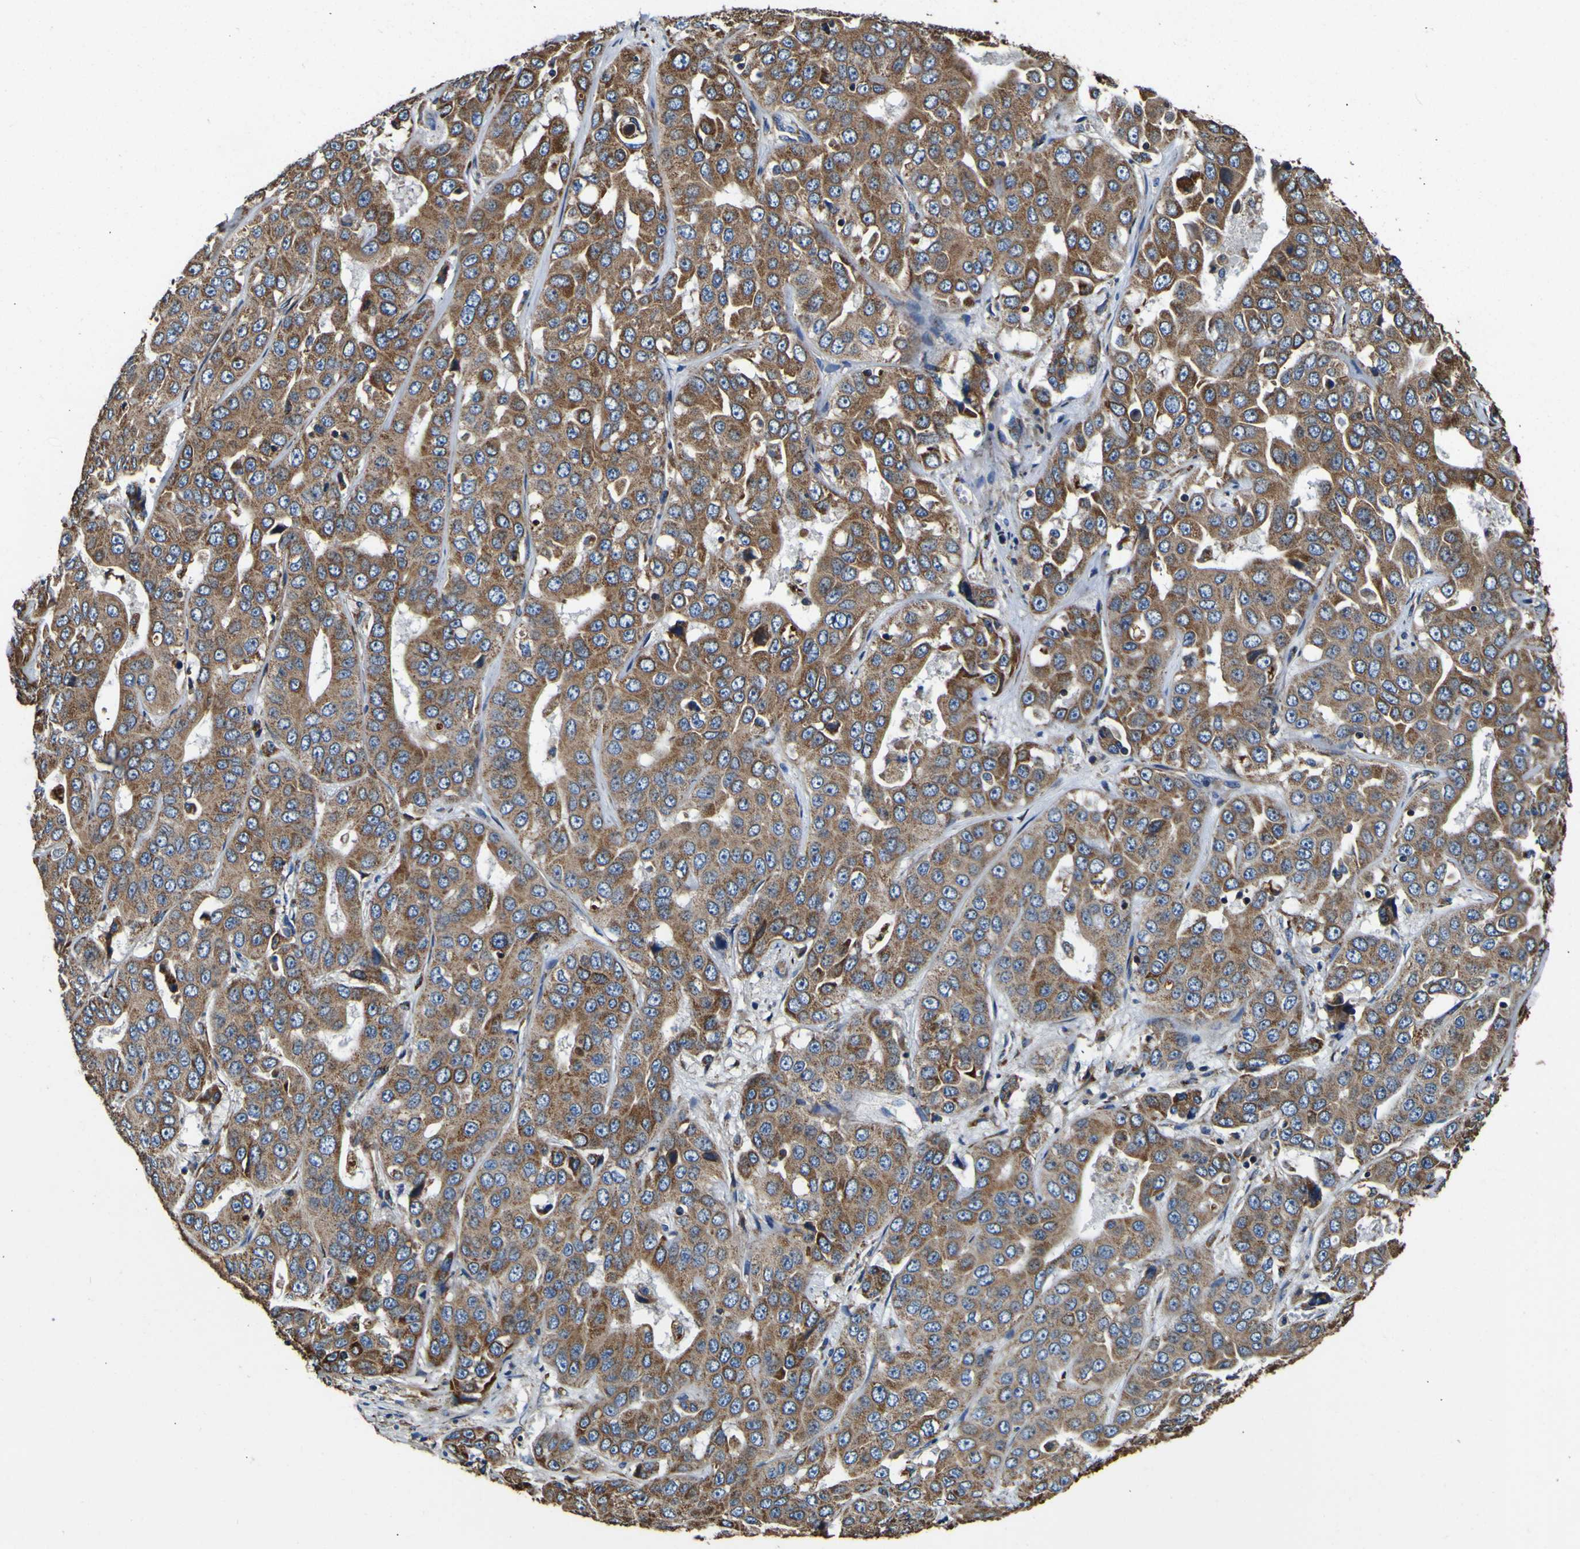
{"staining": {"intensity": "moderate", "quantity": ">75%", "location": "cytoplasmic/membranous"}, "tissue": "liver cancer", "cell_type": "Tumor cells", "image_type": "cancer", "snomed": [{"axis": "morphology", "description": "Cholangiocarcinoma"}, {"axis": "topography", "description": "Liver"}], "caption": "This histopathology image demonstrates liver cholangiocarcinoma stained with IHC to label a protein in brown. The cytoplasmic/membranous of tumor cells show moderate positivity for the protein. Nuclei are counter-stained blue.", "gene": "INPP5A", "patient": {"sex": "female", "age": 52}}